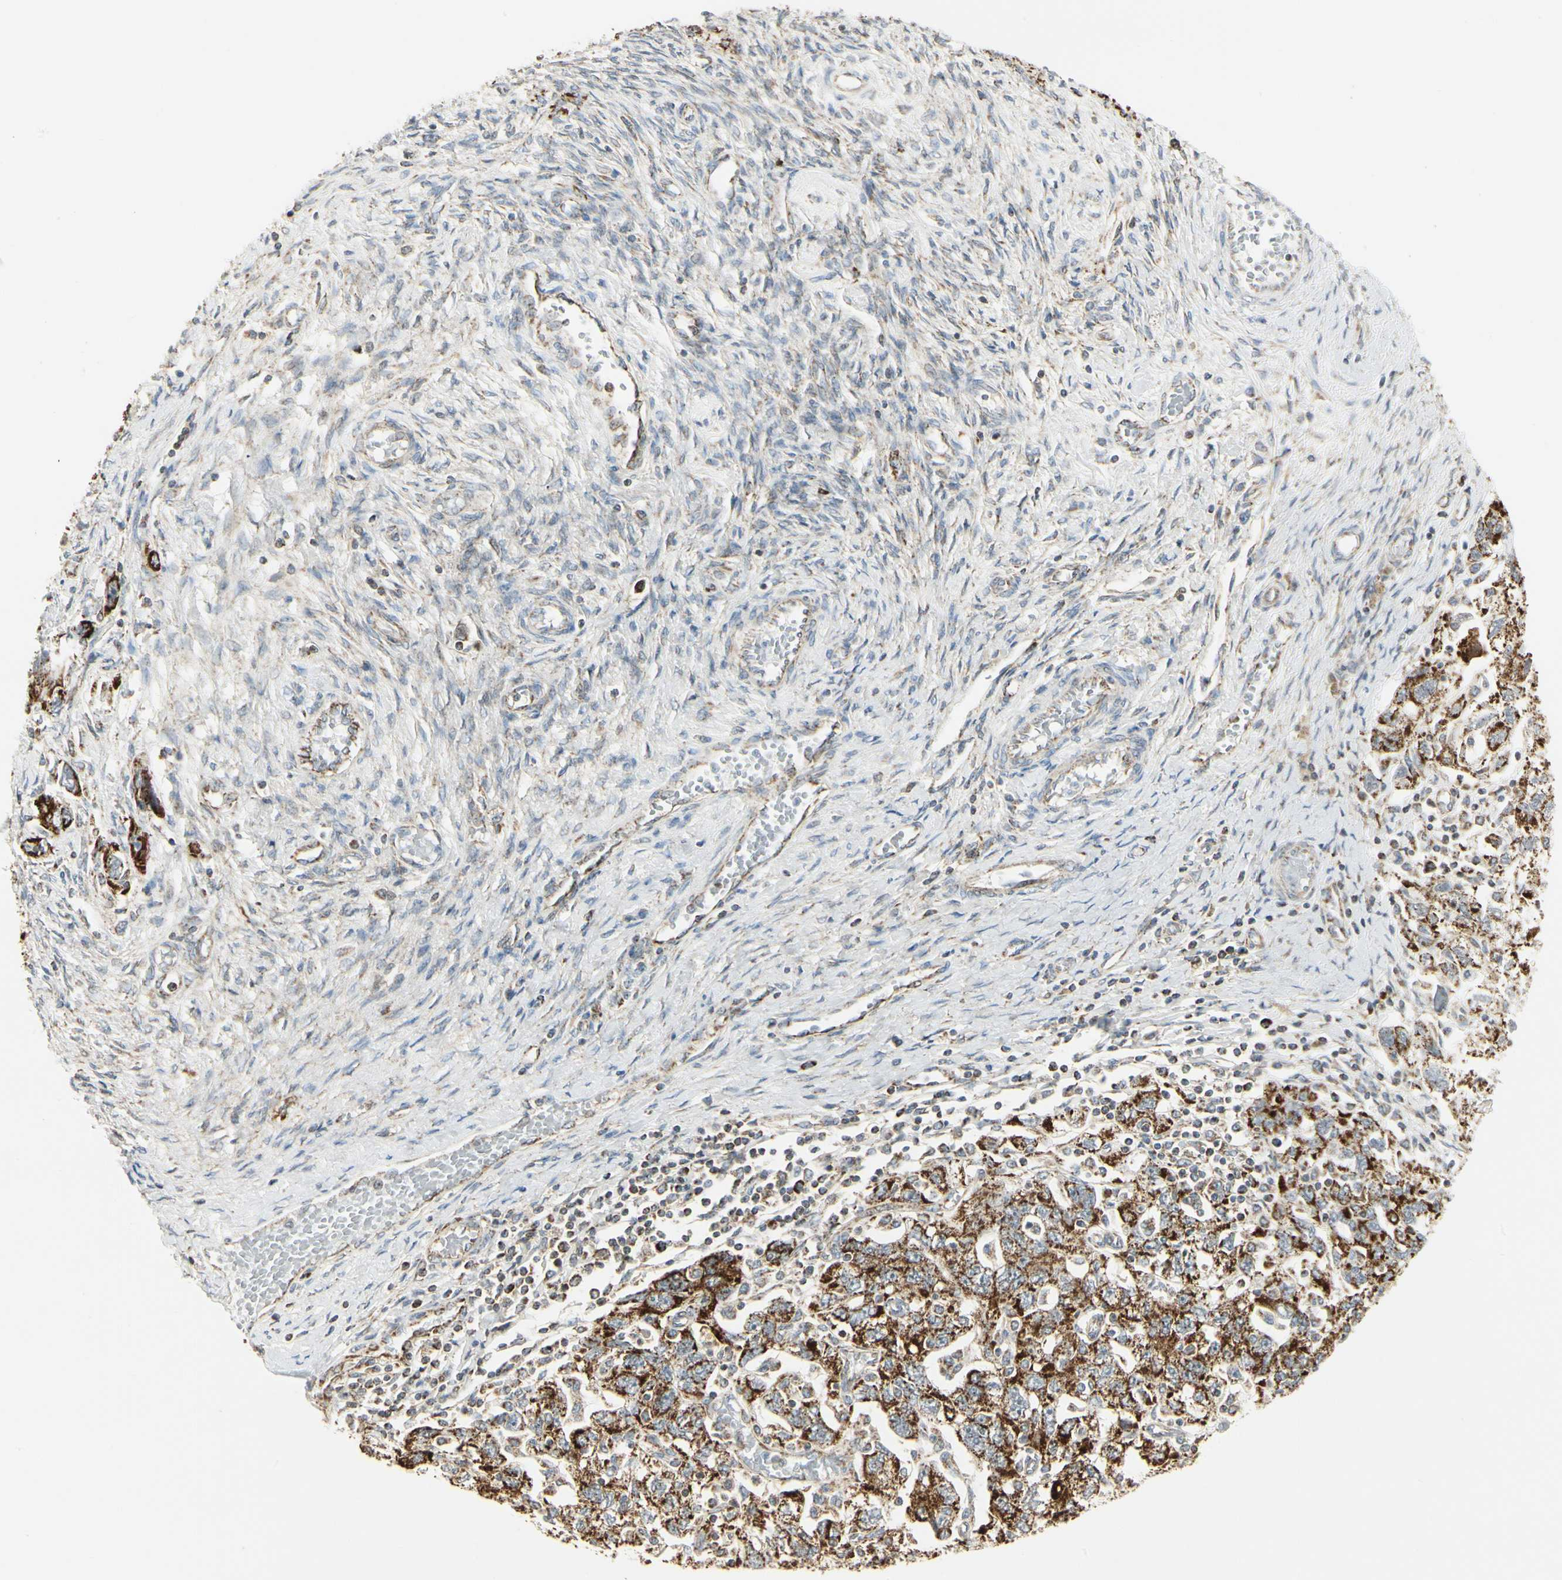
{"staining": {"intensity": "strong", "quantity": ">75%", "location": "cytoplasmic/membranous"}, "tissue": "ovarian cancer", "cell_type": "Tumor cells", "image_type": "cancer", "snomed": [{"axis": "morphology", "description": "Carcinoma, NOS"}, {"axis": "morphology", "description": "Cystadenocarcinoma, serous, NOS"}, {"axis": "topography", "description": "Ovary"}], "caption": "Carcinoma (ovarian) stained with a brown dye shows strong cytoplasmic/membranous positive expression in about >75% of tumor cells.", "gene": "ANKS6", "patient": {"sex": "female", "age": 69}}